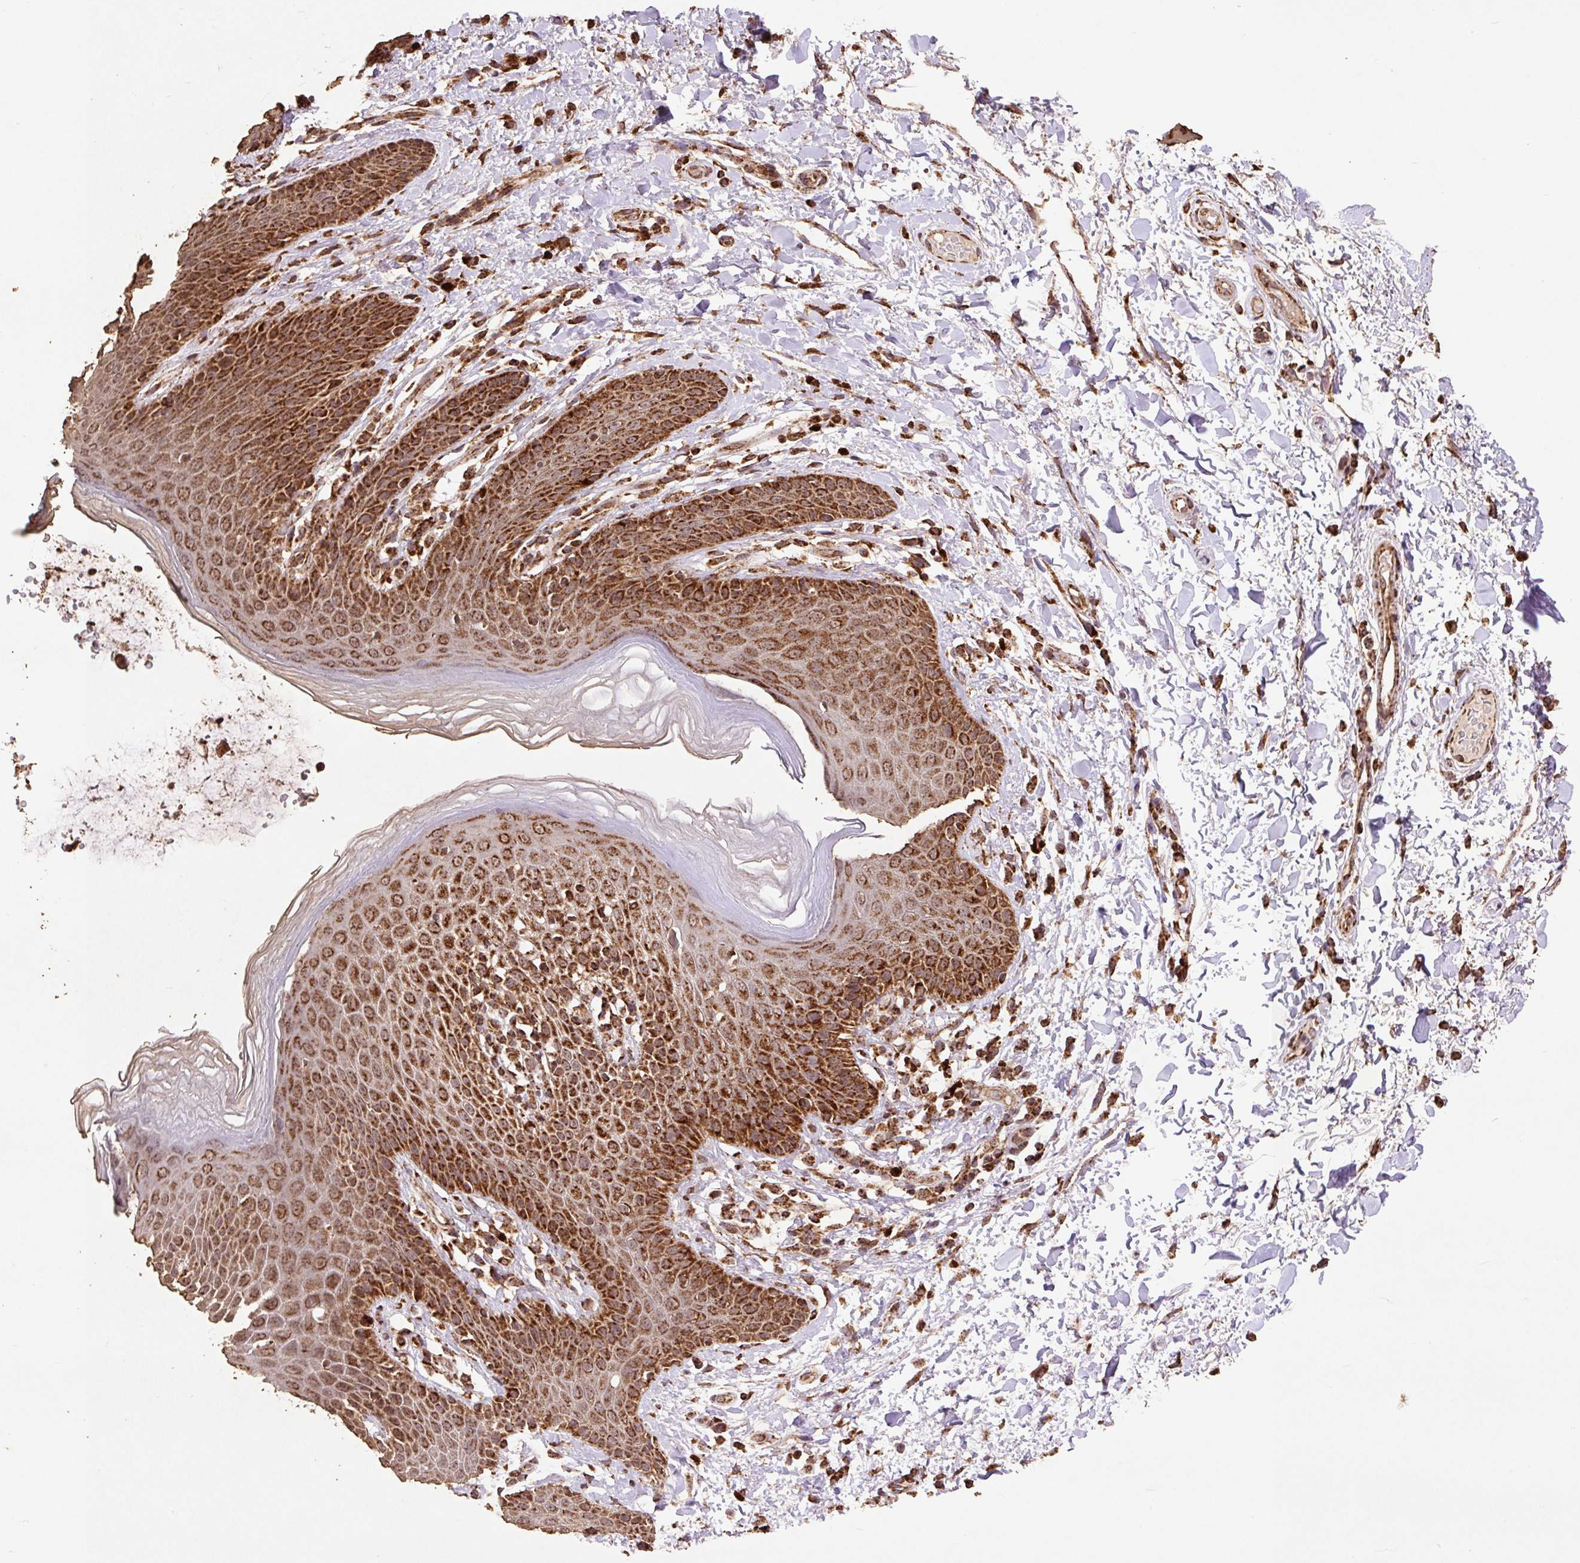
{"staining": {"intensity": "strong", "quantity": ">75%", "location": "cytoplasmic/membranous"}, "tissue": "skin", "cell_type": "Epidermal cells", "image_type": "normal", "snomed": [{"axis": "morphology", "description": "Normal tissue, NOS"}, {"axis": "topography", "description": "Peripheral nerve tissue"}], "caption": "This photomicrograph demonstrates immunohistochemistry (IHC) staining of normal skin, with high strong cytoplasmic/membranous staining in approximately >75% of epidermal cells.", "gene": "ATP5F1A", "patient": {"sex": "male", "age": 51}}